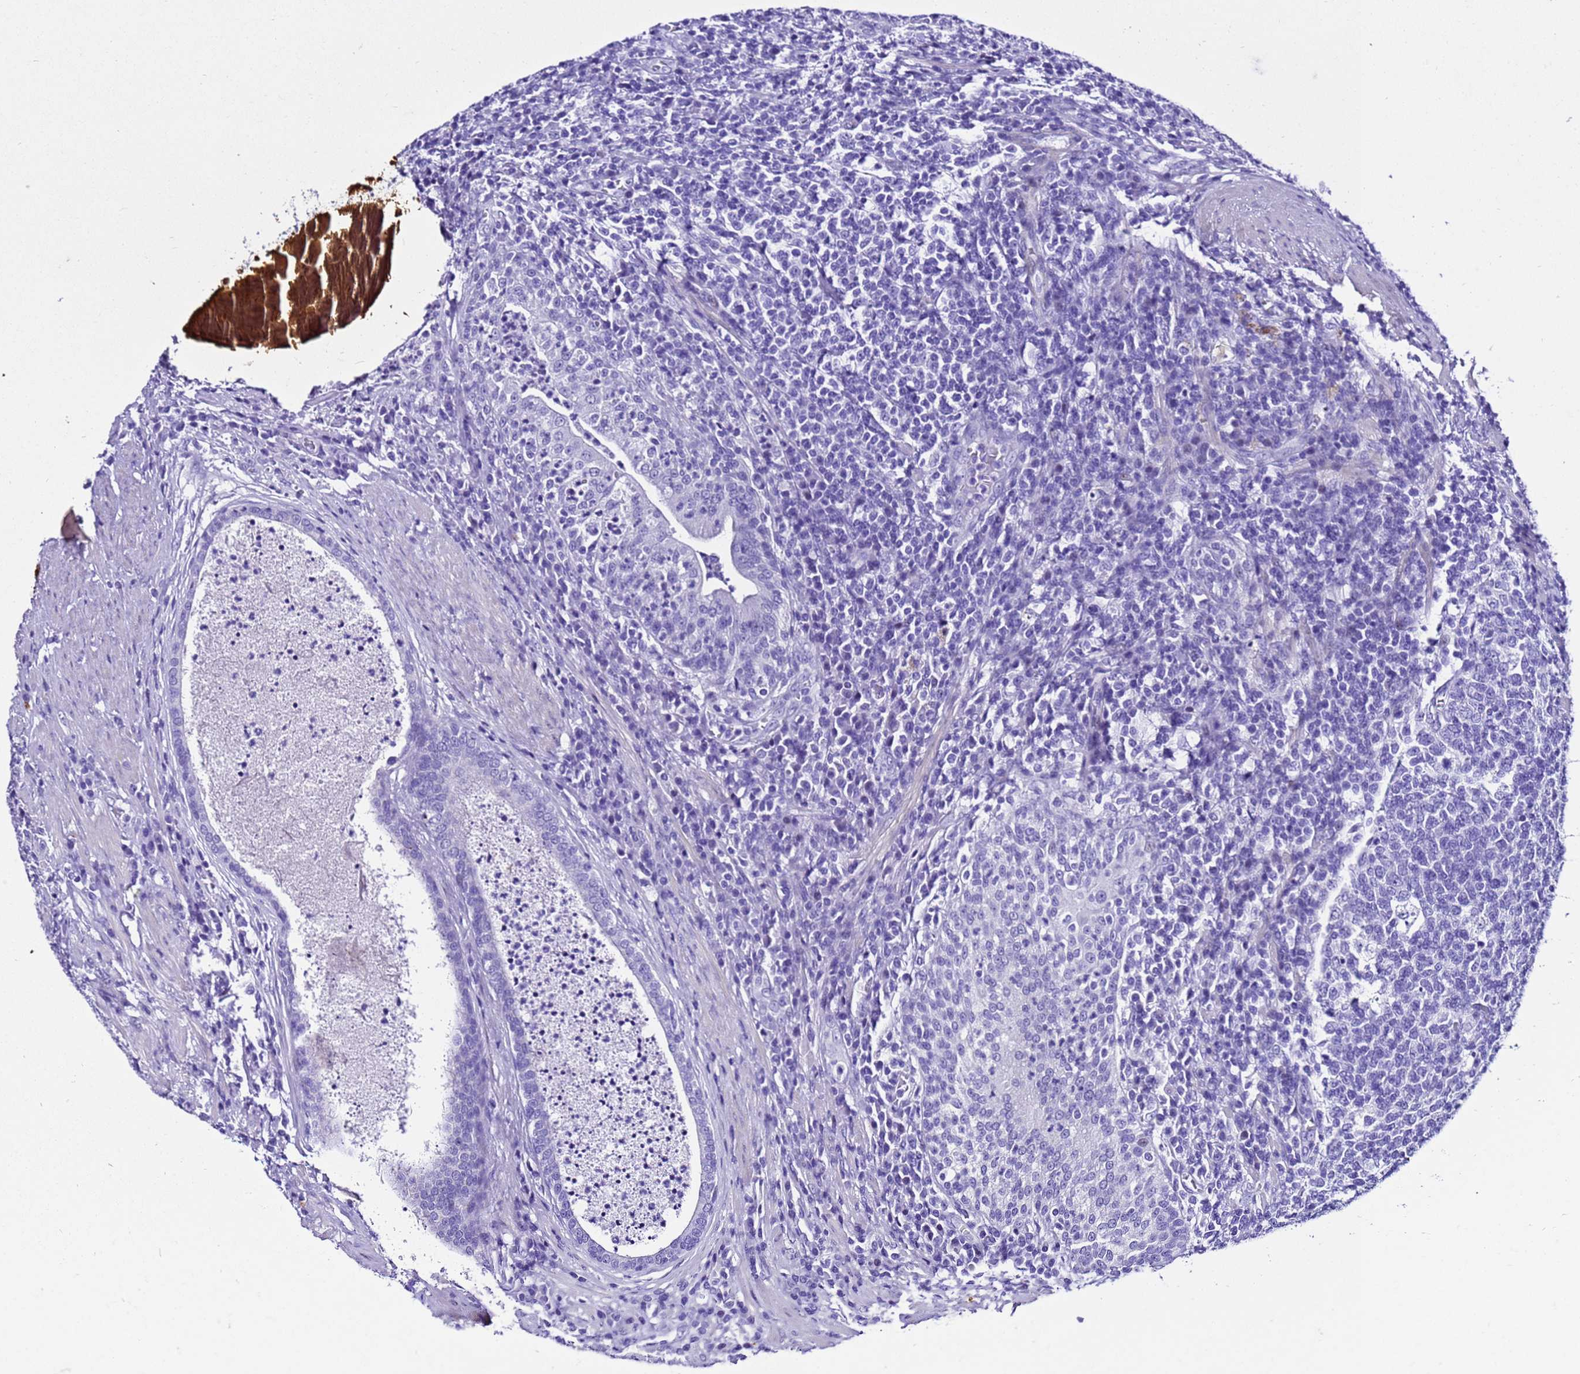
{"staining": {"intensity": "negative", "quantity": "none", "location": "none"}, "tissue": "prostate cancer", "cell_type": "Tumor cells", "image_type": "cancer", "snomed": [{"axis": "morphology", "description": "Adenocarcinoma, Low grade"}, {"axis": "topography", "description": "Prostate"}], "caption": "Immunohistochemistry (IHC) of prostate cancer exhibits no expression in tumor cells.", "gene": "ZNF417", "patient": {"sex": "male", "age": 68}}